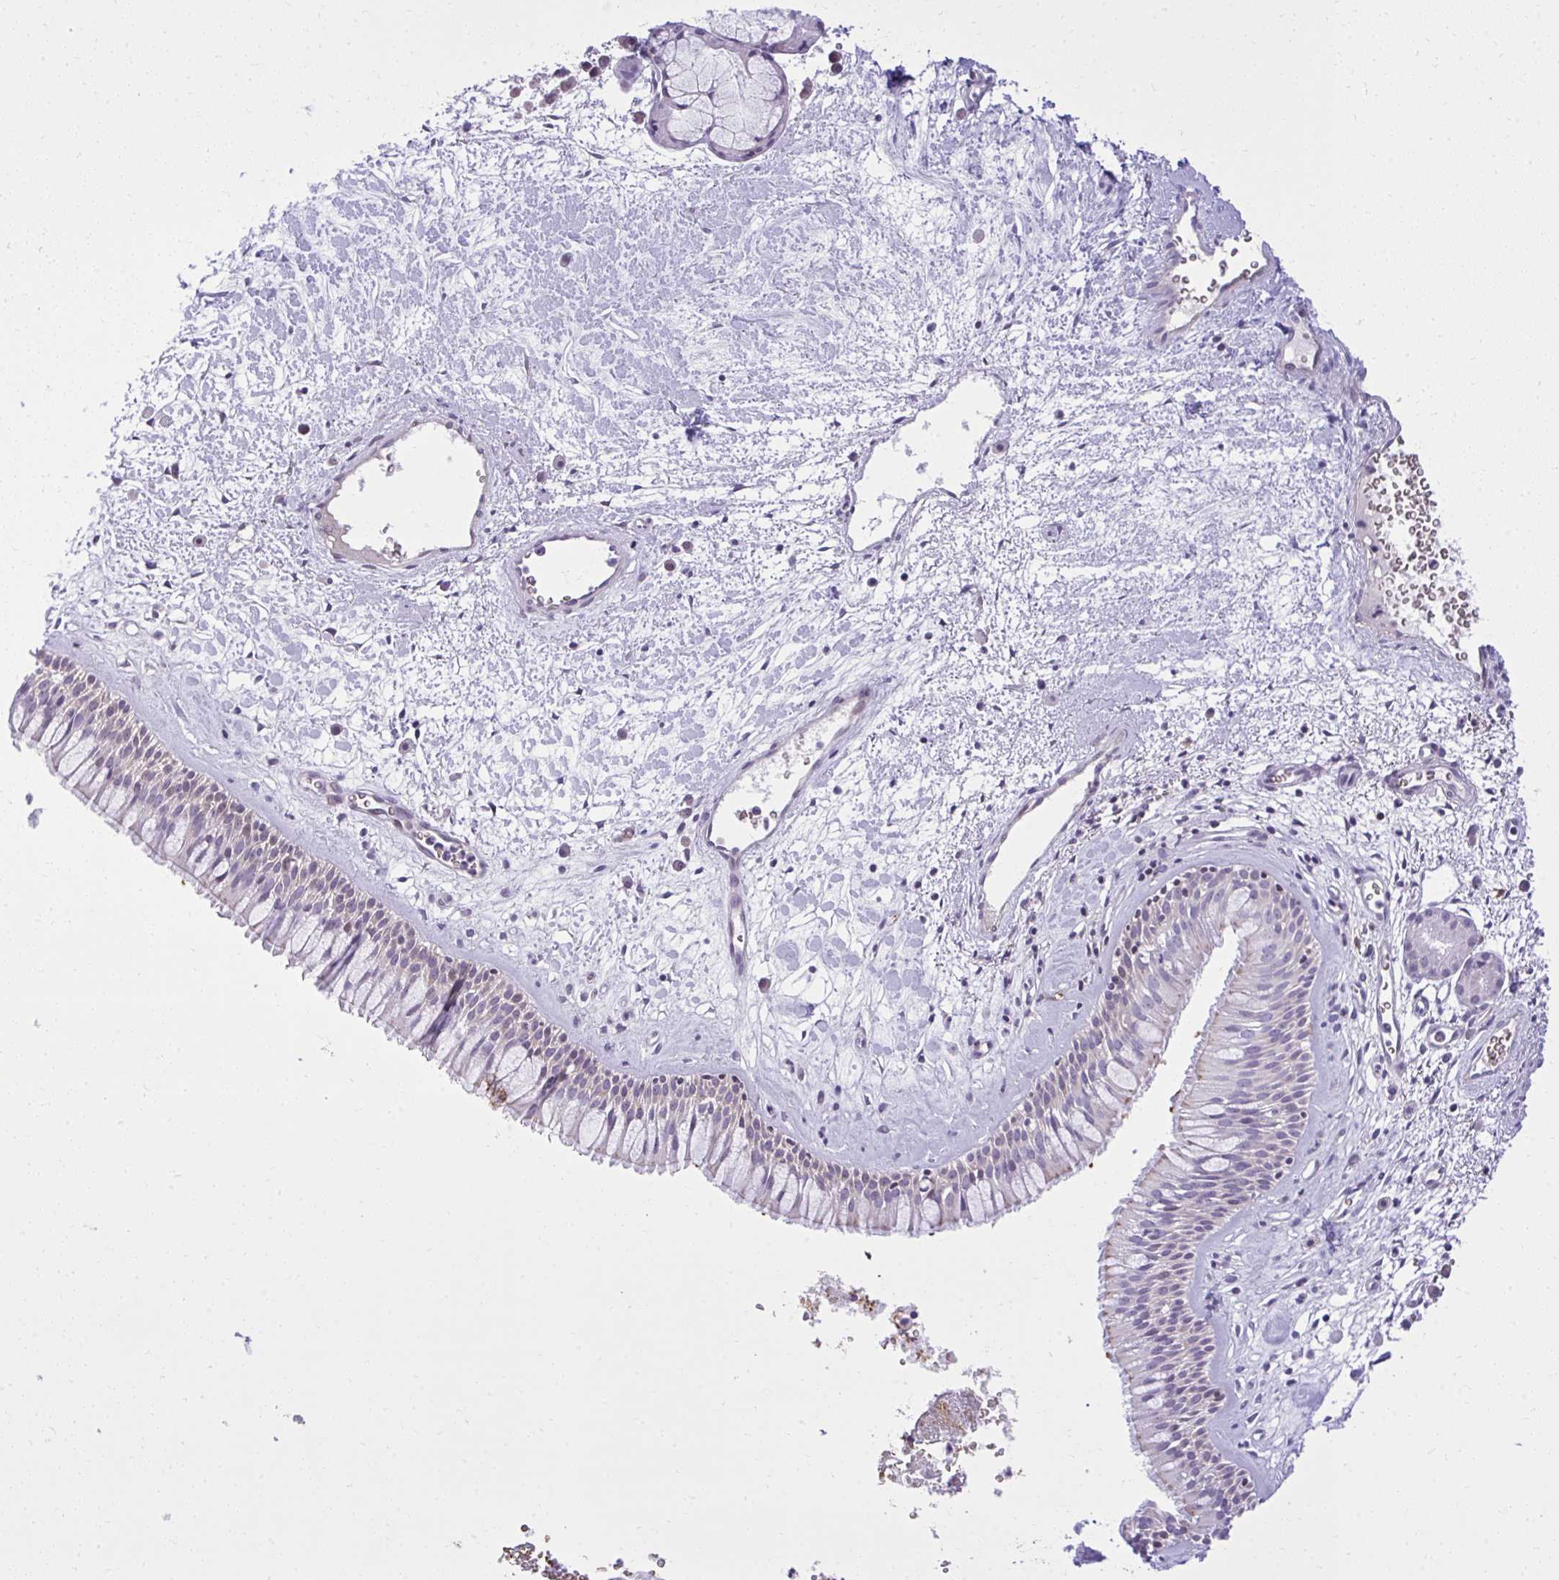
{"staining": {"intensity": "negative", "quantity": "none", "location": "none"}, "tissue": "nasopharynx", "cell_type": "Respiratory epithelial cells", "image_type": "normal", "snomed": [{"axis": "morphology", "description": "Normal tissue, NOS"}, {"axis": "topography", "description": "Nasopharynx"}], "caption": "Immunohistochemistry of benign human nasopharynx demonstrates no positivity in respiratory epithelial cells.", "gene": "PITPNM3", "patient": {"sex": "male", "age": 65}}